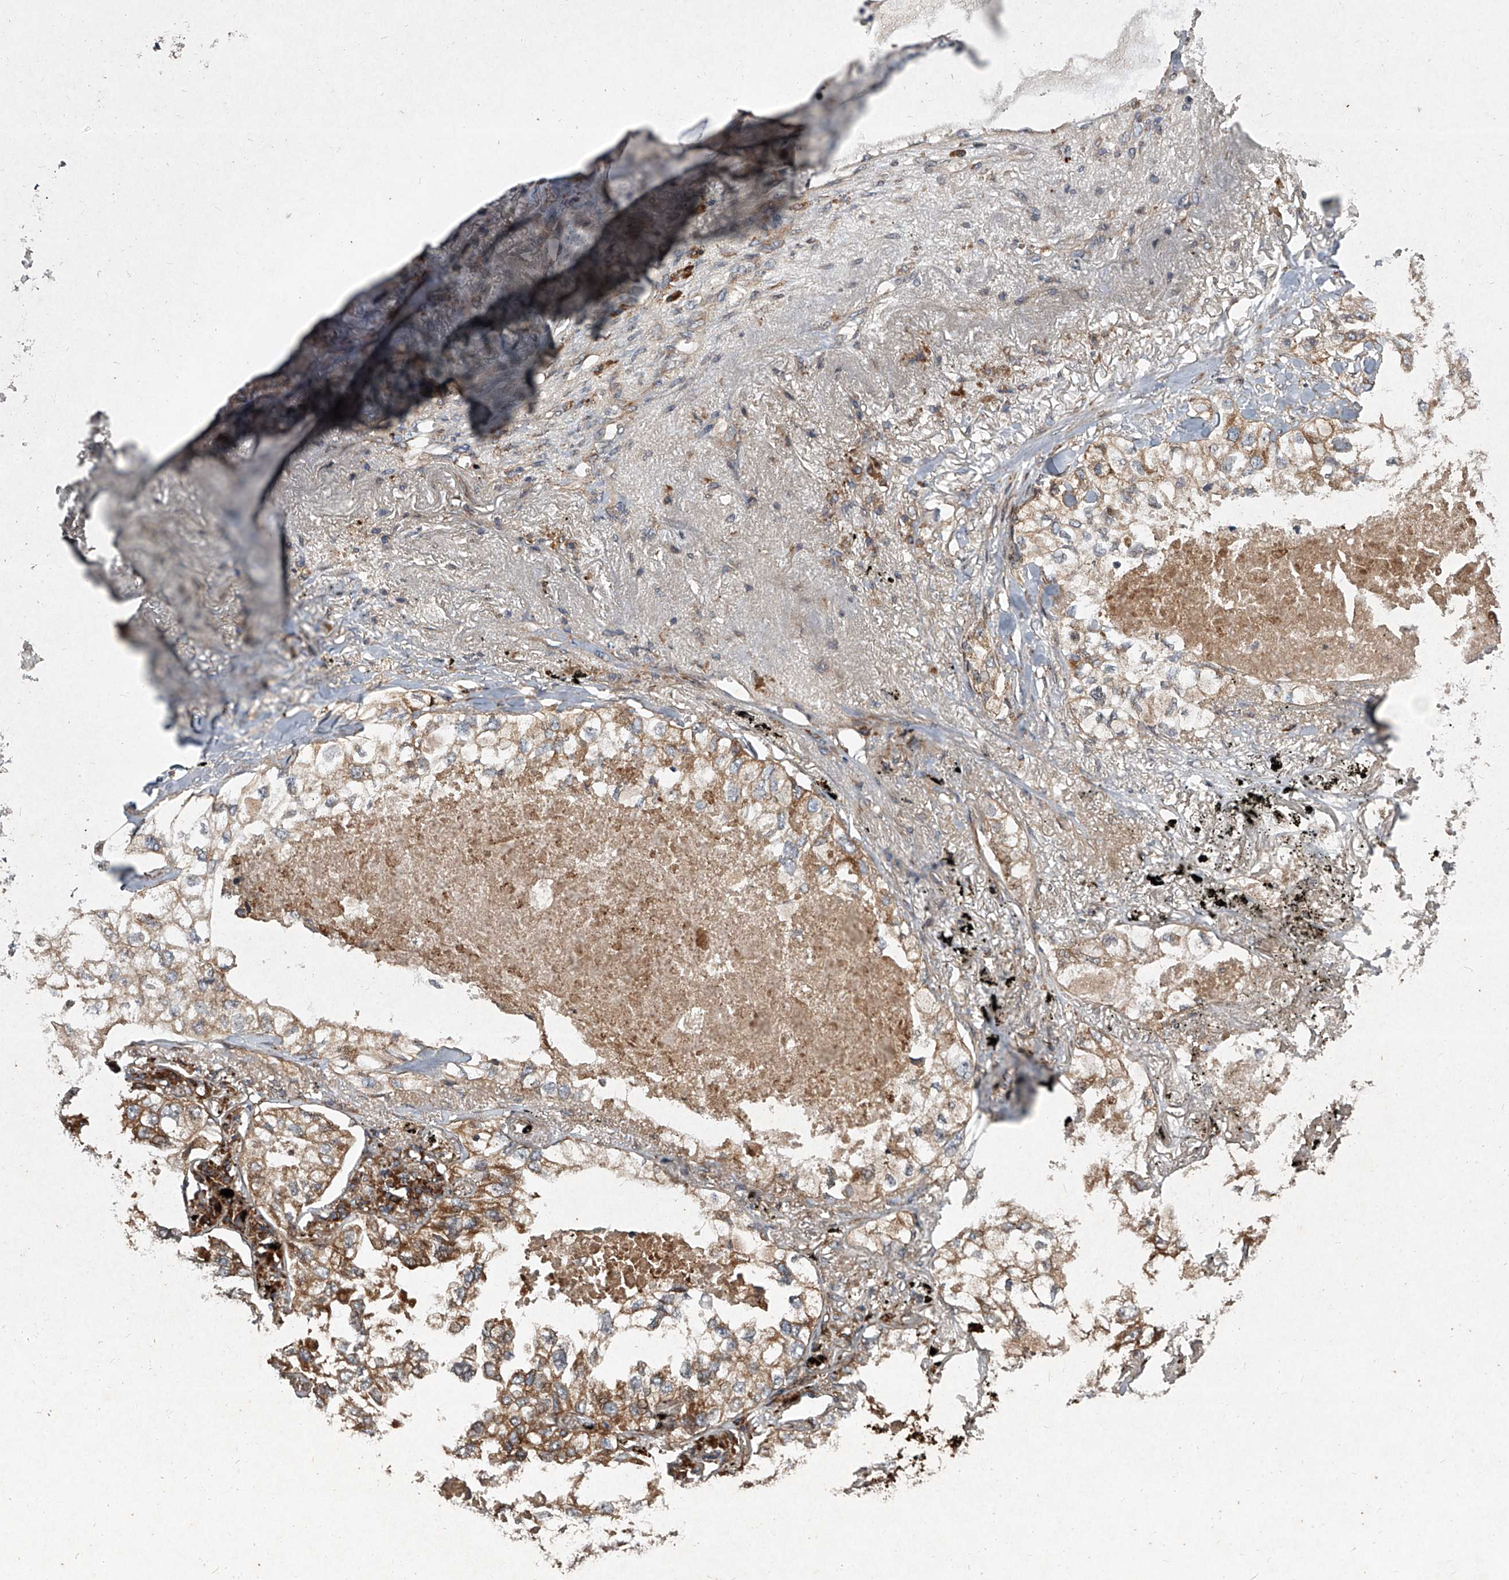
{"staining": {"intensity": "moderate", "quantity": ">75%", "location": "cytoplasmic/membranous"}, "tissue": "lung cancer", "cell_type": "Tumor cells", "image_type": "cancer", "snomed": [{"axis": "morphology", "description": "Adenocarcinoma, NOS"}, {"axis": "topography", "description": "Lung"}], "caption": "Human lung cancer (adenocarcinoma) stained for a protein (brown) demonstrates moderate cytoplasmic/membranous positive staining in approximately >75% of tumor cells.", "gene": "EVA1C", "patient": {"sex": "male", "age": 65}}